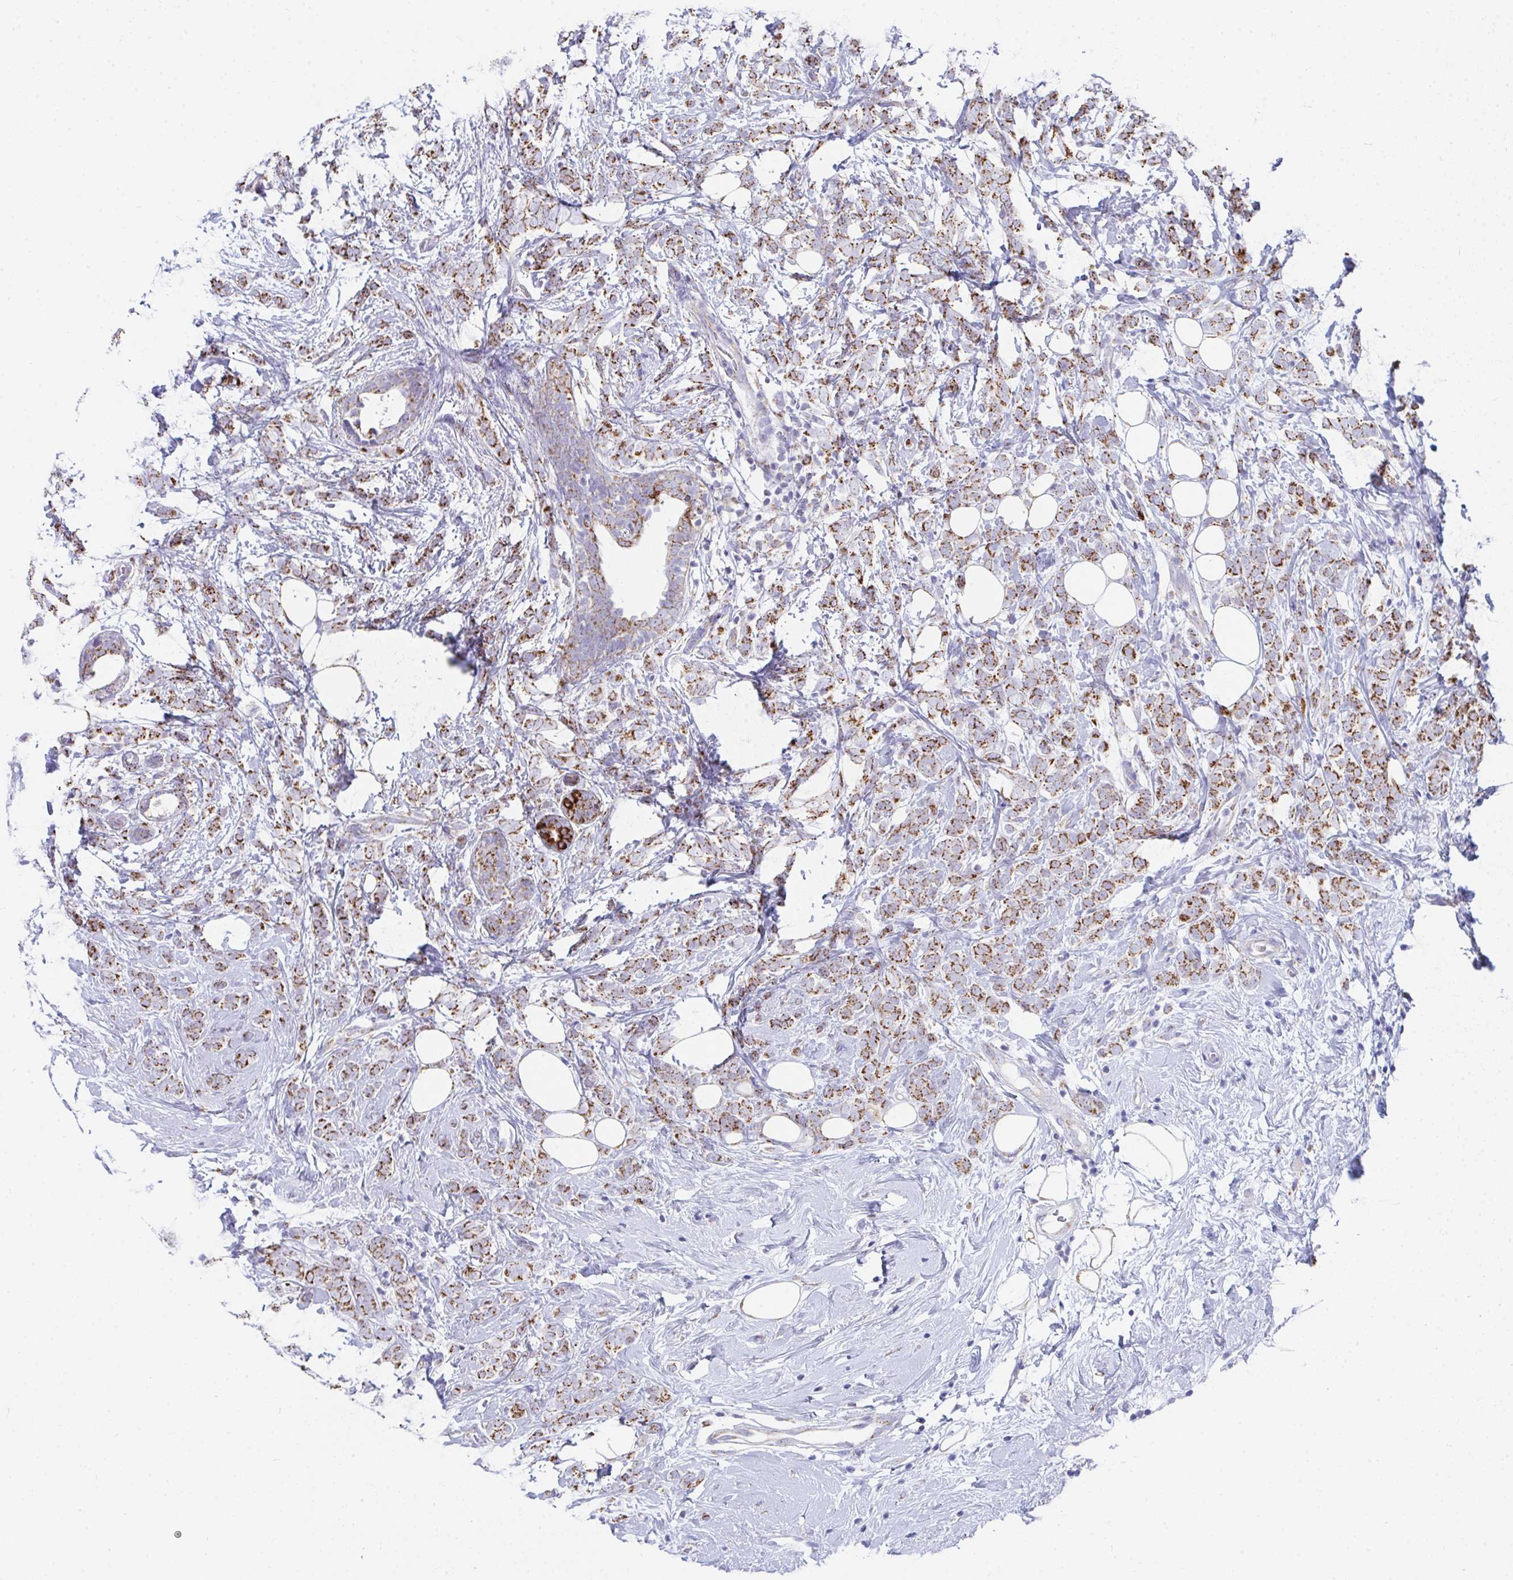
{"staining": {"intensity": "strong", "quantity": ">75%", "location": "cytoplasmic/membranous"}, "tissue": "breast cancer", "cell_type": "Tumor cells", "image_type": "cancer", "snomed": [{"axis": "morphology", "description": "Lobular carcinoma"}, {"axis": "topography", "description": "Breast"}], "caption": "Human breast lobular carcinoma stained with a brown dye displays strong cytoplasmic/membranous positive positivity in about >75% of tumor cells.", "gene": "AIFM1", "patient": {"sex": "female", "age": 49}}